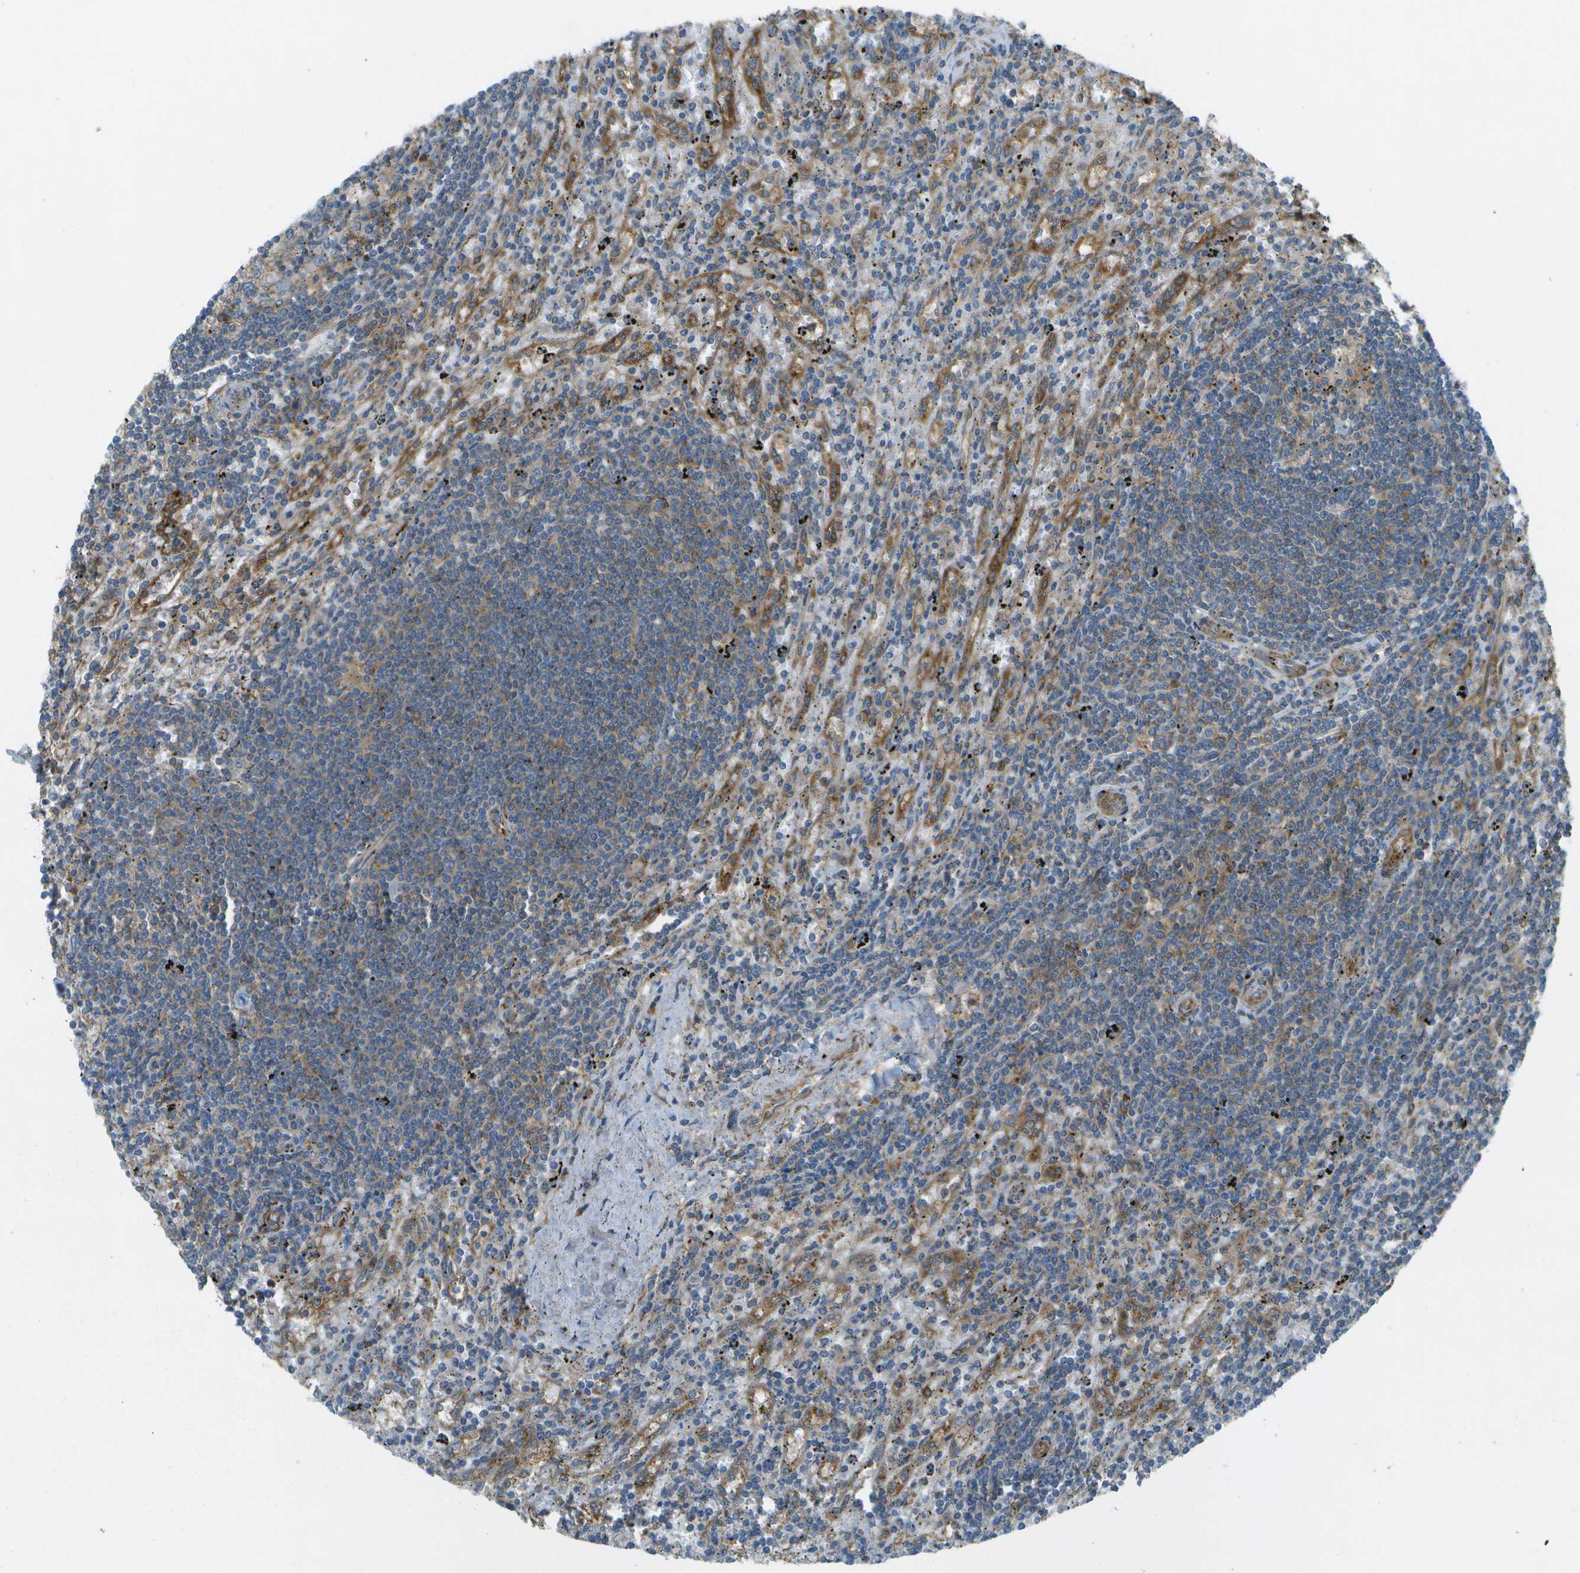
{"staining": {"intensity": "moderate", "quantity": "<25%", "location": "cytoplasmic/membranous"}, "tissue": "lymphoma", "cell_type": "Tumor cells", "image_type": "cancer", "snomed": [{"axis": "morphology", "description": "Malignant lymphoma, non-Hodgkin's type, Low grade"}, {"axis": "topography", "description": "Spleen"}], "caption": "Protein staining of lymphoma tissue shows moderate cytoplasmic/membranous expression in approximately <25% of tumor cells.", "gene": "WNK2", "patient": {"sex": "male", "age": 76}}